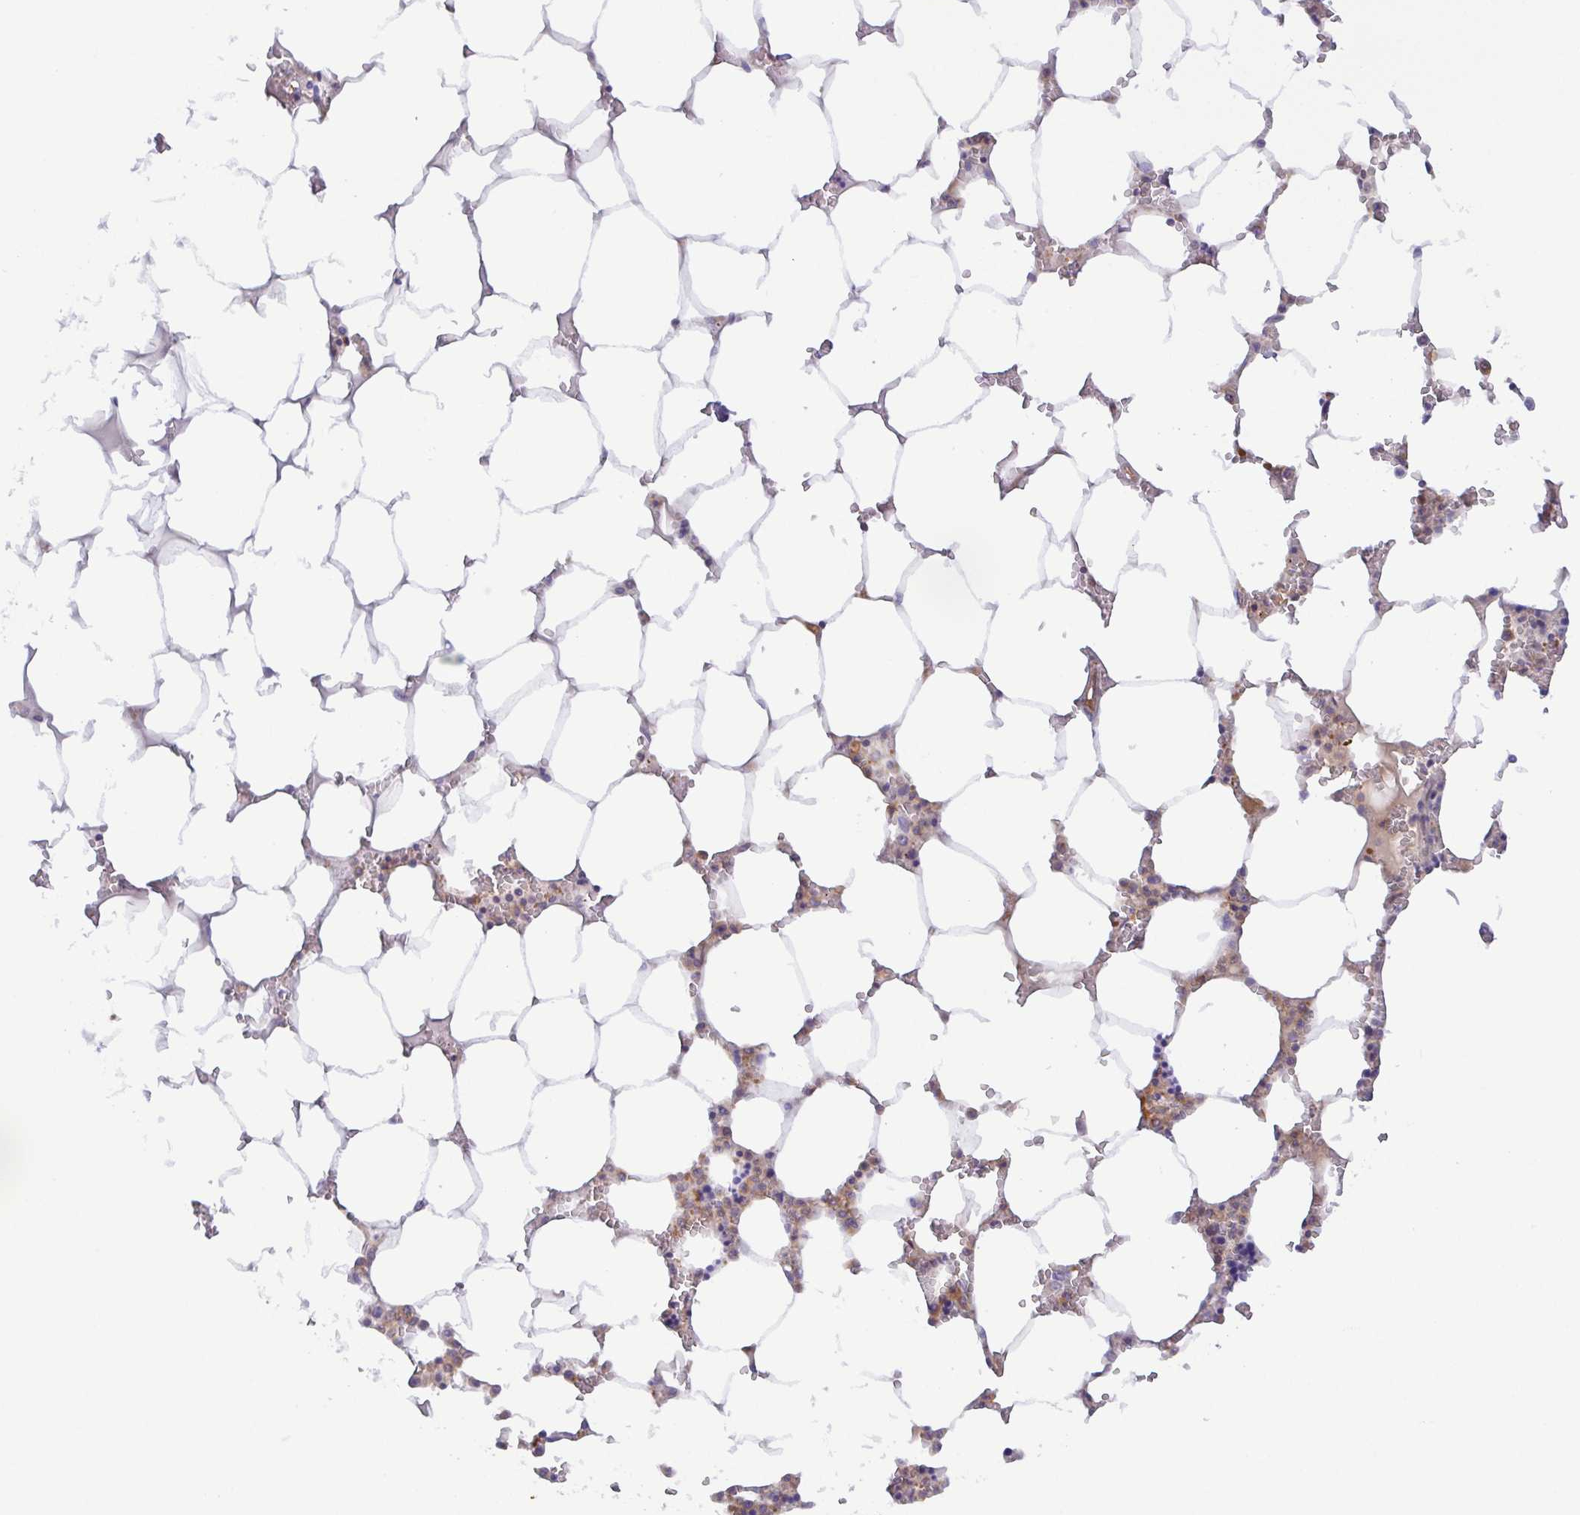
{"staining": {"intensity": "moderate", "quantity": "25%-75%", "location": "cytoplasmic/membranous"}, "tissue": "bone marrow", "cell_type": "Hematopoietic cells", "image_type": "normal", "snomed": [{"axis": "morphology", "description": "Normal tissue, NOS"}, {"axis": "topography", "description": "Bone marrow"}], "caption": "An image of human bone marrow stained for a protein displays moderate cytoplasmic/membranous brown staining in hematopoietic cells.", "gene": "KIF5B", "patient": {"sex": "male", "age": 64}}